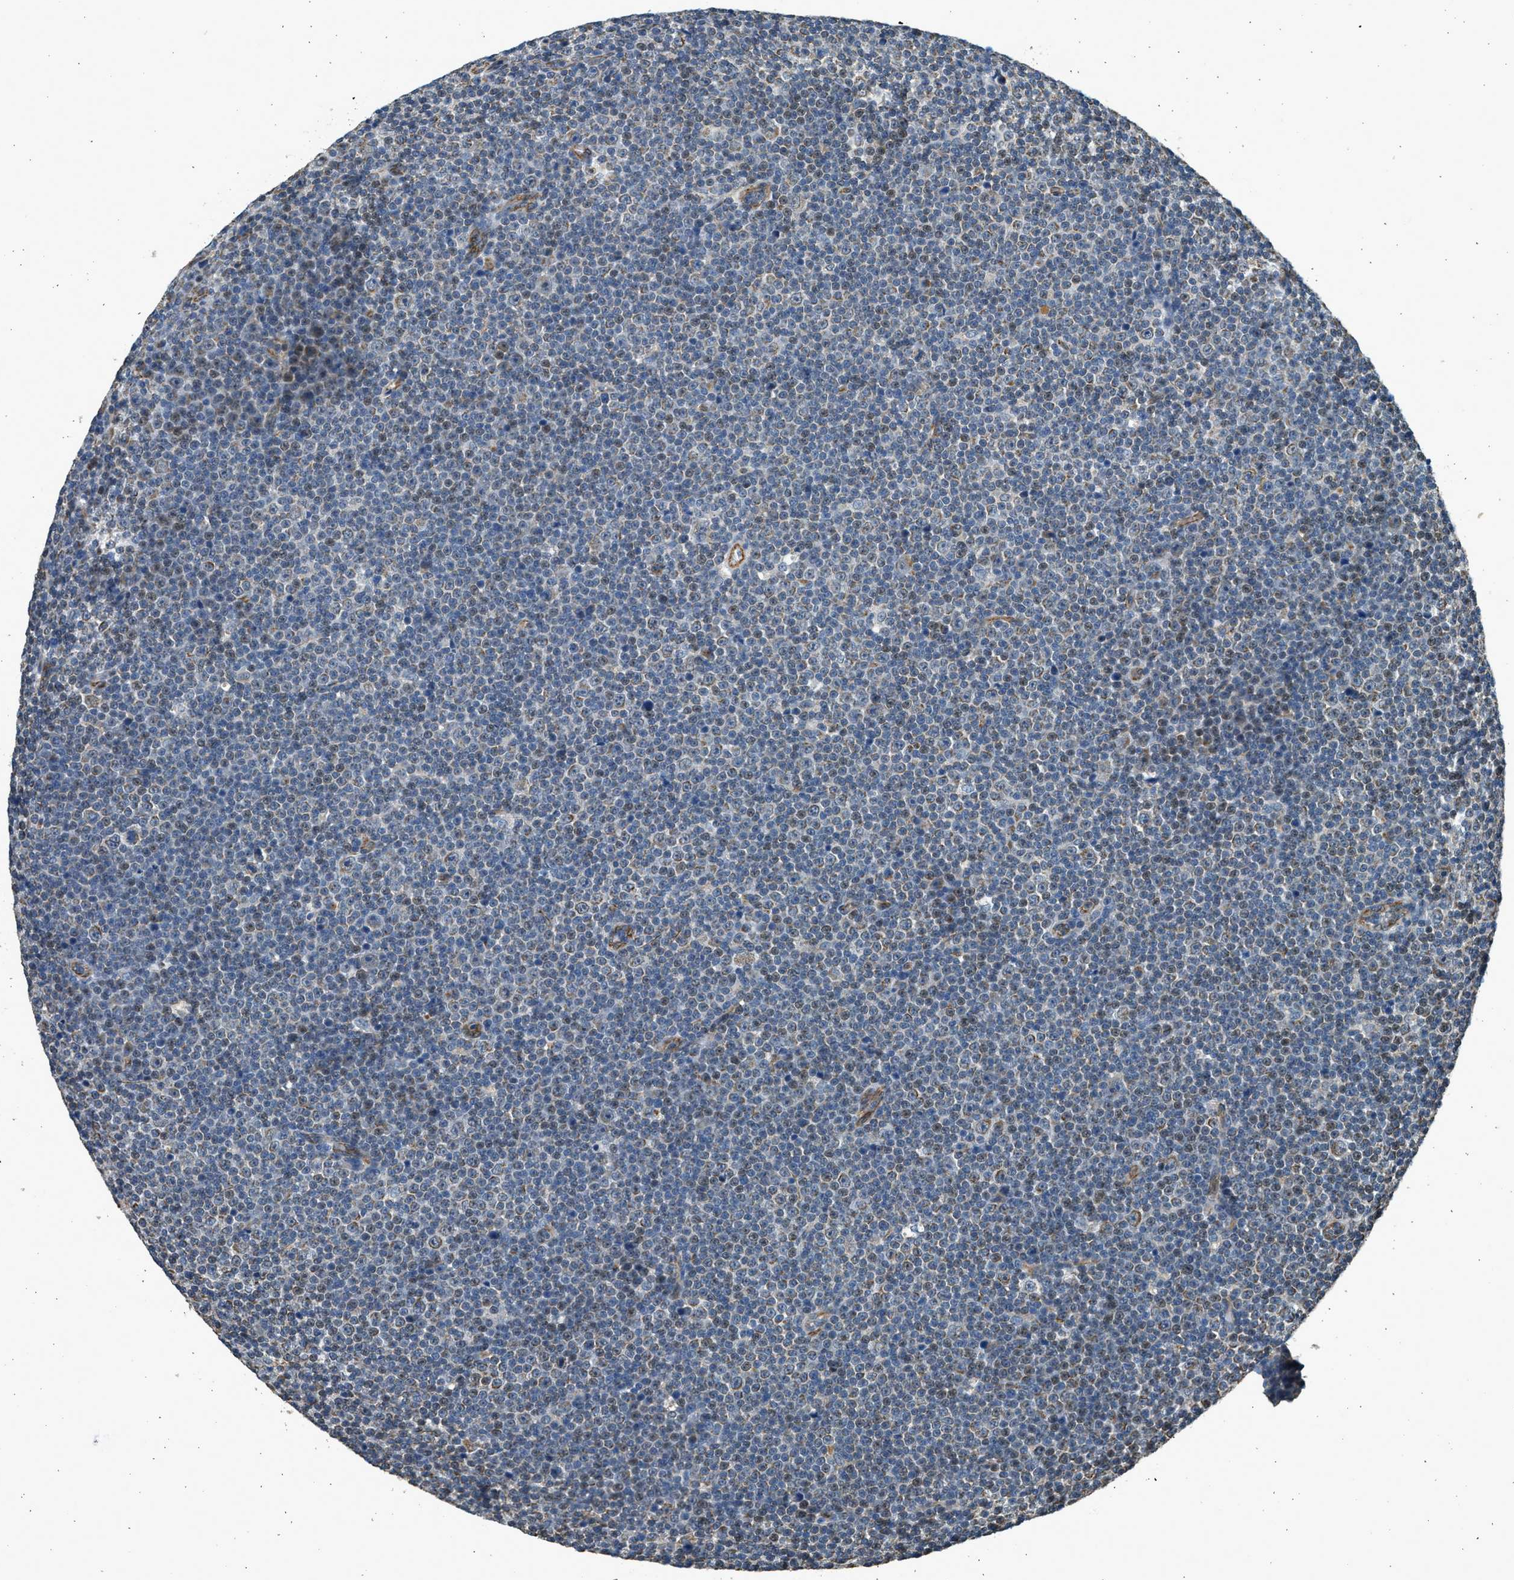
{"staining": {"intensity": "weak", "quantity": "<25%", "location": "cytoplasmic/membranous,nuclear"}, "tissue": "lymphoma", "cell_type": "Tumor cells", "image_type": "cancer", "snomed": [{"axis": "morphology", "description": "Malignant lymphoma, non-Hodgkin's type, Low grade"}, {"axis": "topography", "description": "Lymph node"}], "caption": "IHC photomicrograph of neoplastic tissue: human lymphoma stained with DAB (3,3'-diaminobenzidine) demonstrates no significant protein staining in tumor cells. (Stains: DAB (3,3'-diaminobenzidine) immunohistochemistry with hematoxylin counter stain, Microscopy: brightfield microscopy at high magnification).", "gene": "PCLO", "patient": {"sex": "female", "age": 67}}